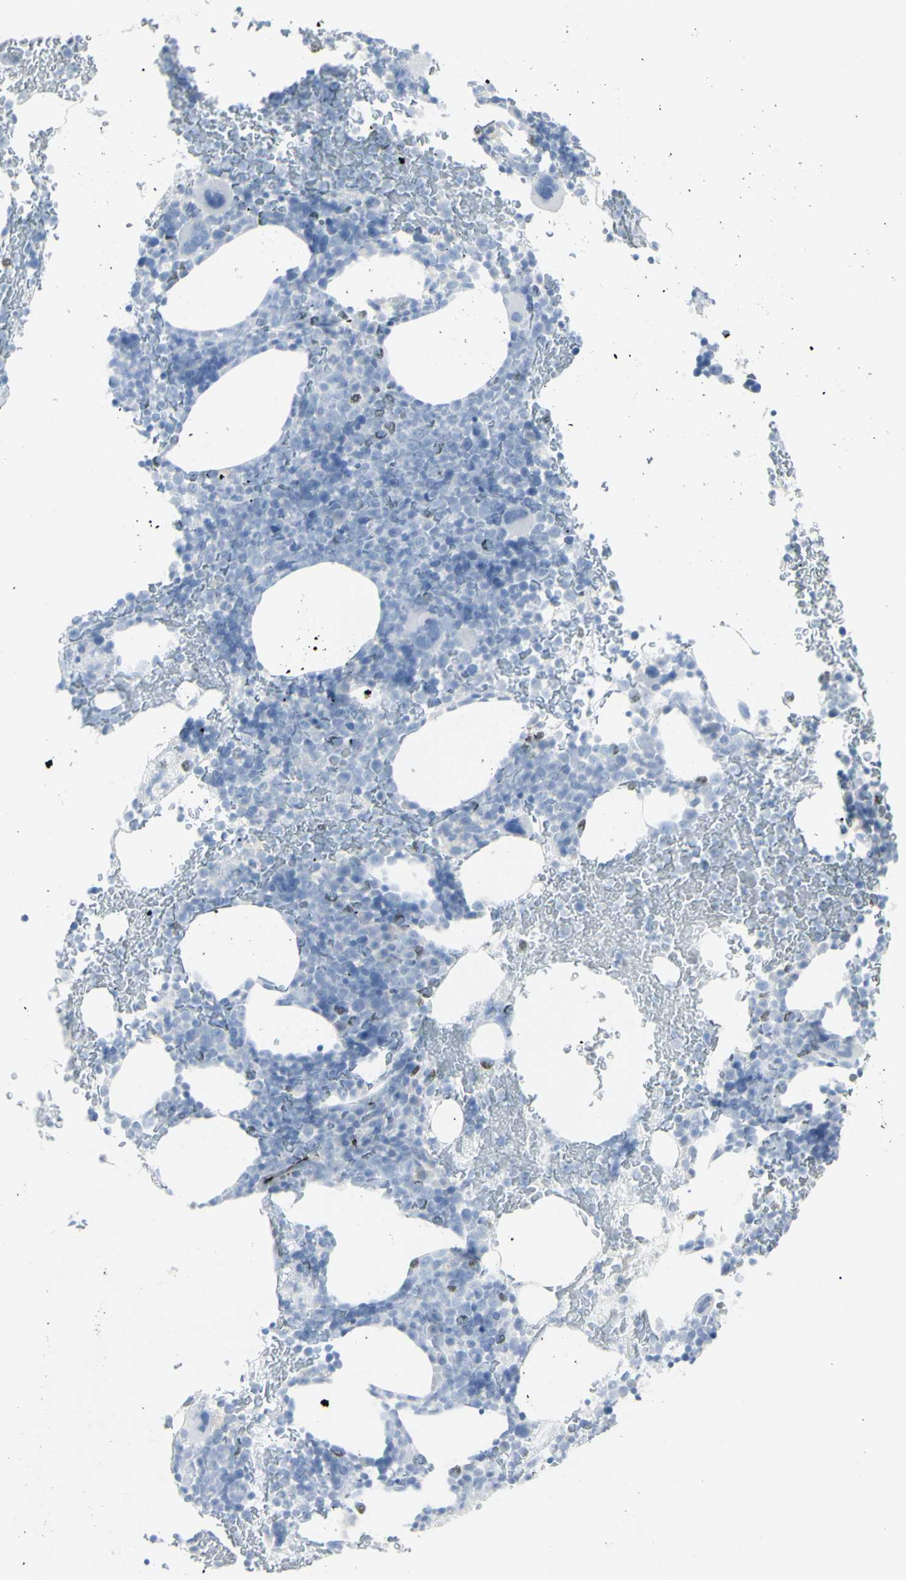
{"staining": {"intensity": "negative", "quantity": "none", "location": "none"}, "tissue": "bone marrow", "cell_type": "Hematopoietic cells", "image_type": "normal", "snomed": [{"axis": "morphology", "description": "Normal tissue, NOS"}, {"axis": "morphology", "description": "Inflammation, NOS"}, {"axis": "topography", "description": "Bone marrow"}], "caption": "The IHC micrograph has no significant staining in hematopoietic cells of bone marrow.", "gene": "ENSG00000198211", "patient": {"sex": "male", "age": 72}}